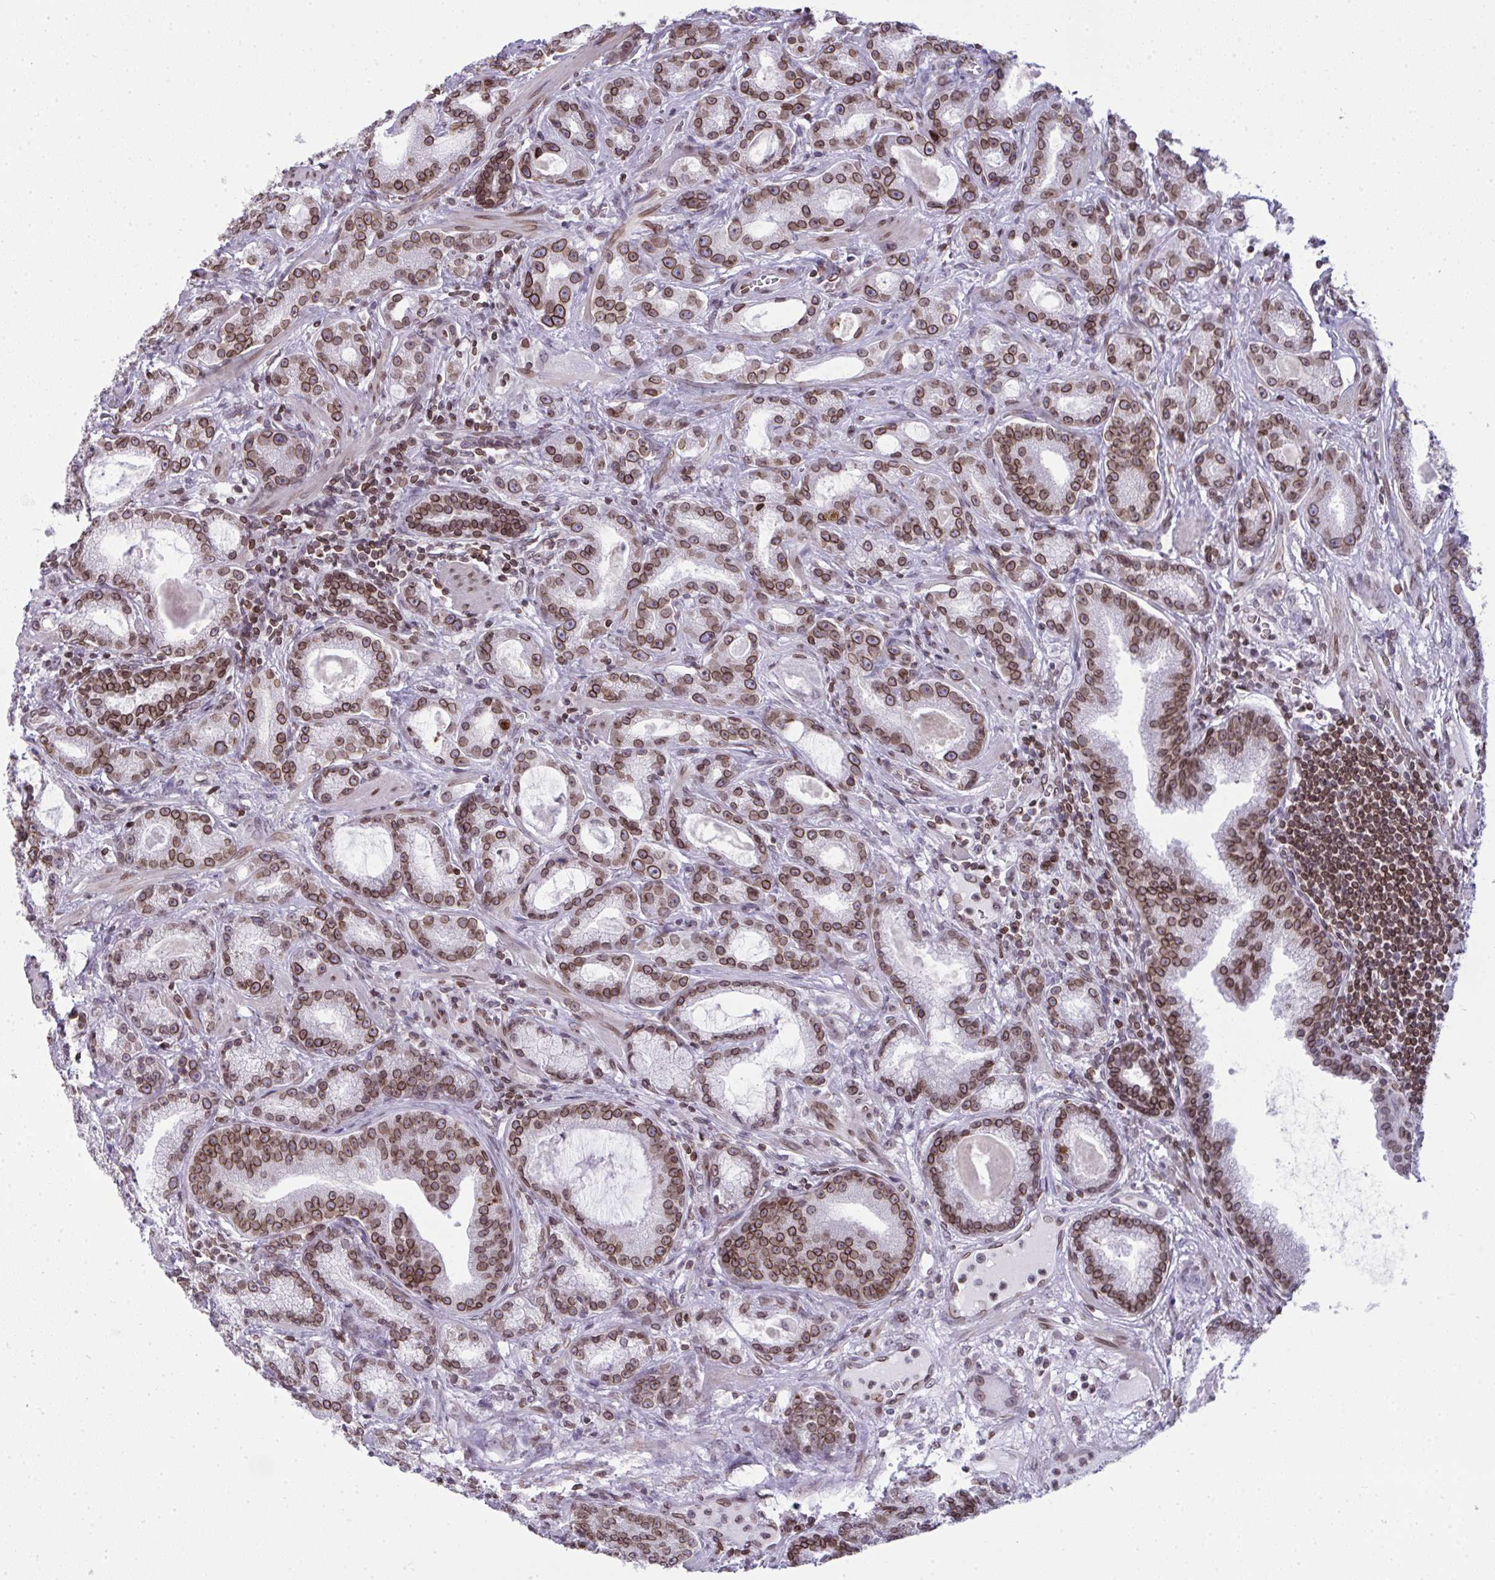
{"staining": {"intensity": "moderate", "quantity": ">75%", "location": "cytoplasmic/membranous,nuclear"}, "tissue": "prostate cancer", "cell_type": "Tumor cells", "image_type": "cancer", "snomed": [{"axis": "morphology", "description": "Adenocarcinoma, High grade"}, {"axis": "topography", "description": "Prostate"}], "caption": "IHC photomicrograph of prostate cancer (high-grade adenocarcinoma) stained for a protein (brown), which demonstrates medium levels of moderate cytoplasmic/membranous and nuclear expression in about >75% of tumor cells.", "gene": "LMNB2", "patient": {"sex": "male", "age": 65}}